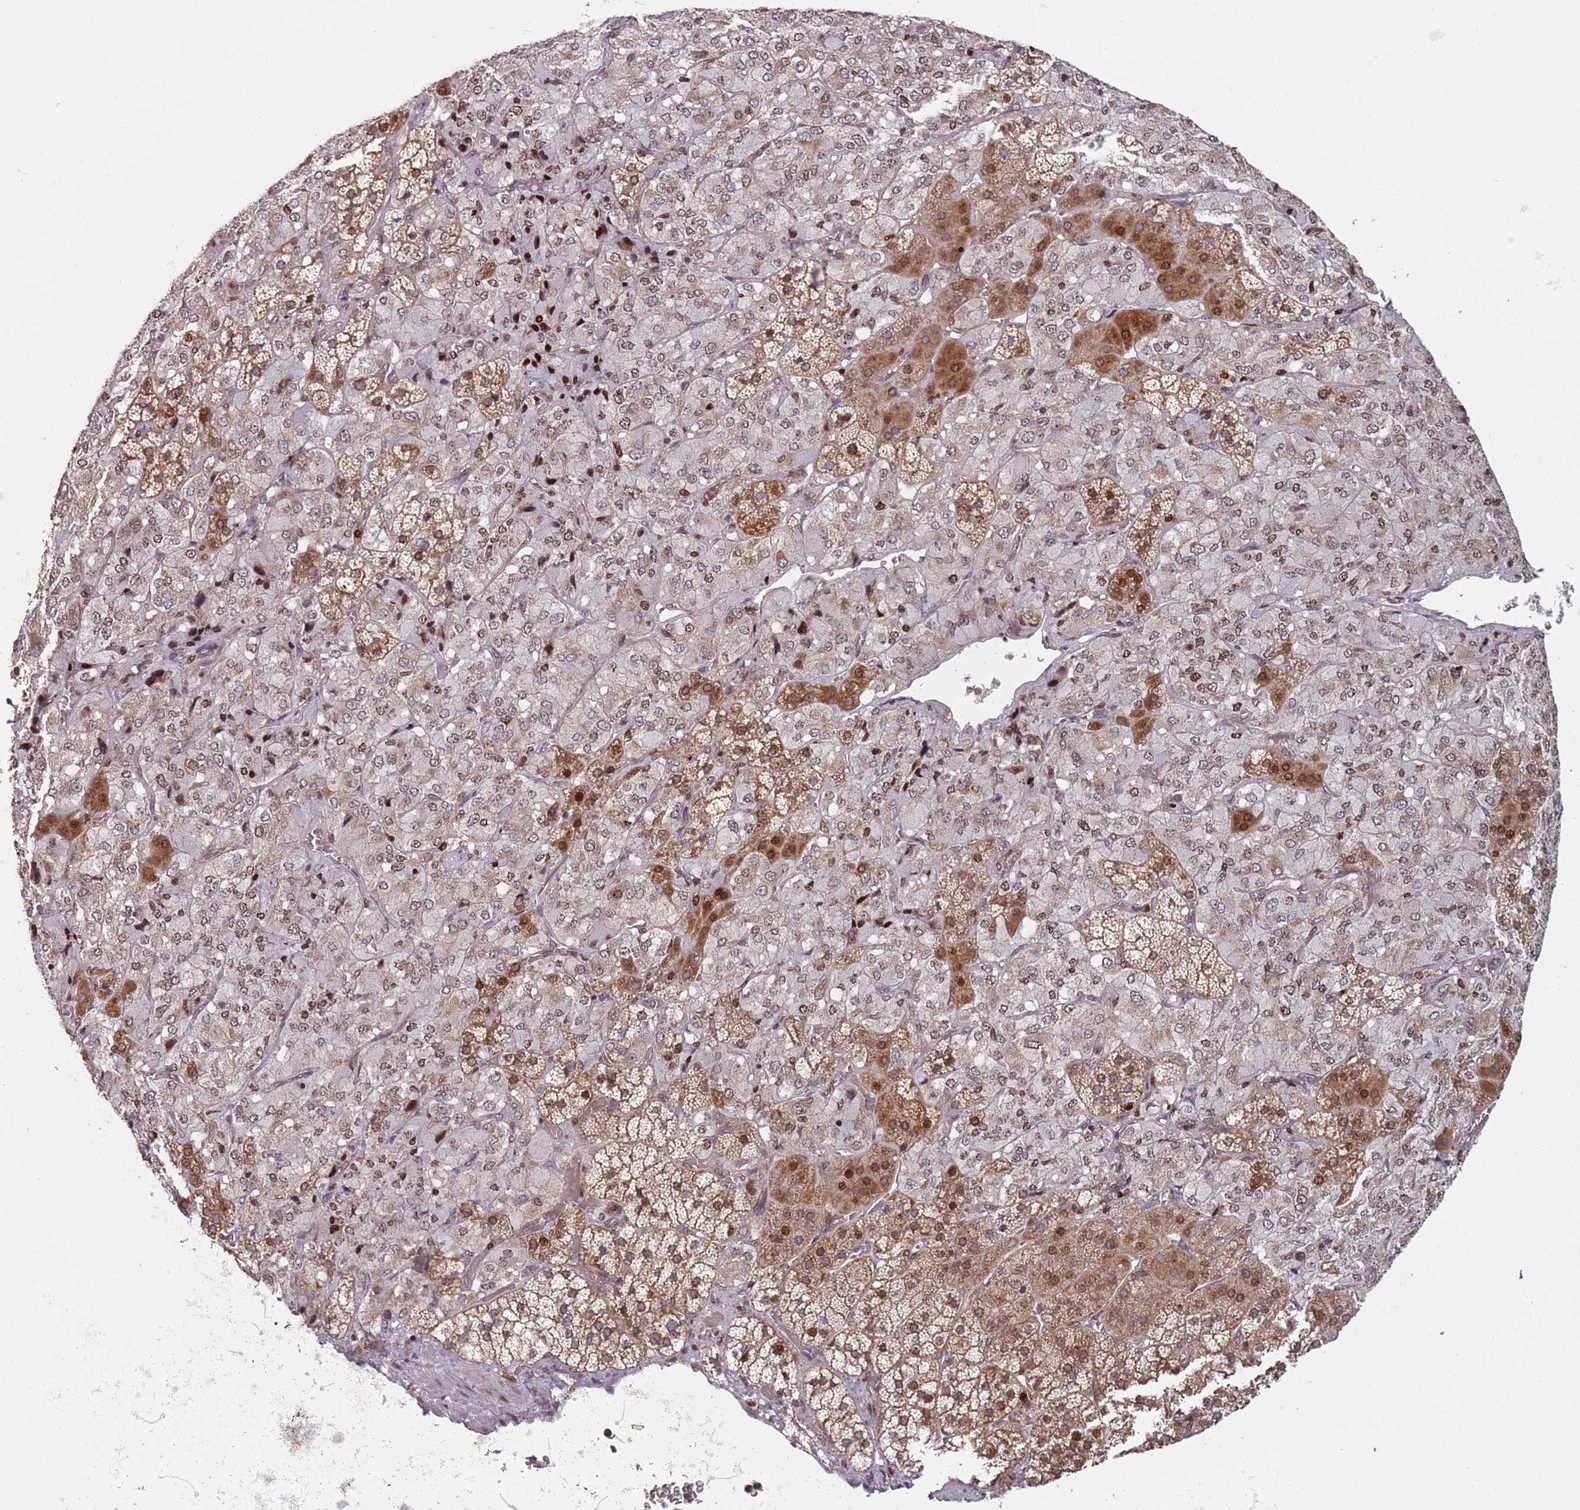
{"staining": {"intensity": "moderate", "quantity": "25%-75%", "location": "cytoplasmic/membranous,nuclear"}, "tissue": "adrenal gland", "cell_type": "Glandular cells", "image_type": "normal", "snomed": [{"axis": "morphology", "description": "Normal tissue, NOS"}, {"axis": "topography", "description": "Adrenal gland"}], "caption": "There is medium levels of moderate cytoplasmic/membranous,nuclear staining in glandular cells of unremarkable adrenal gland, as demonstrated by immunohistochemical staining (brown color).", "gene": "HNRNPLL", "patient": {"sex": "female", "age": 44}}